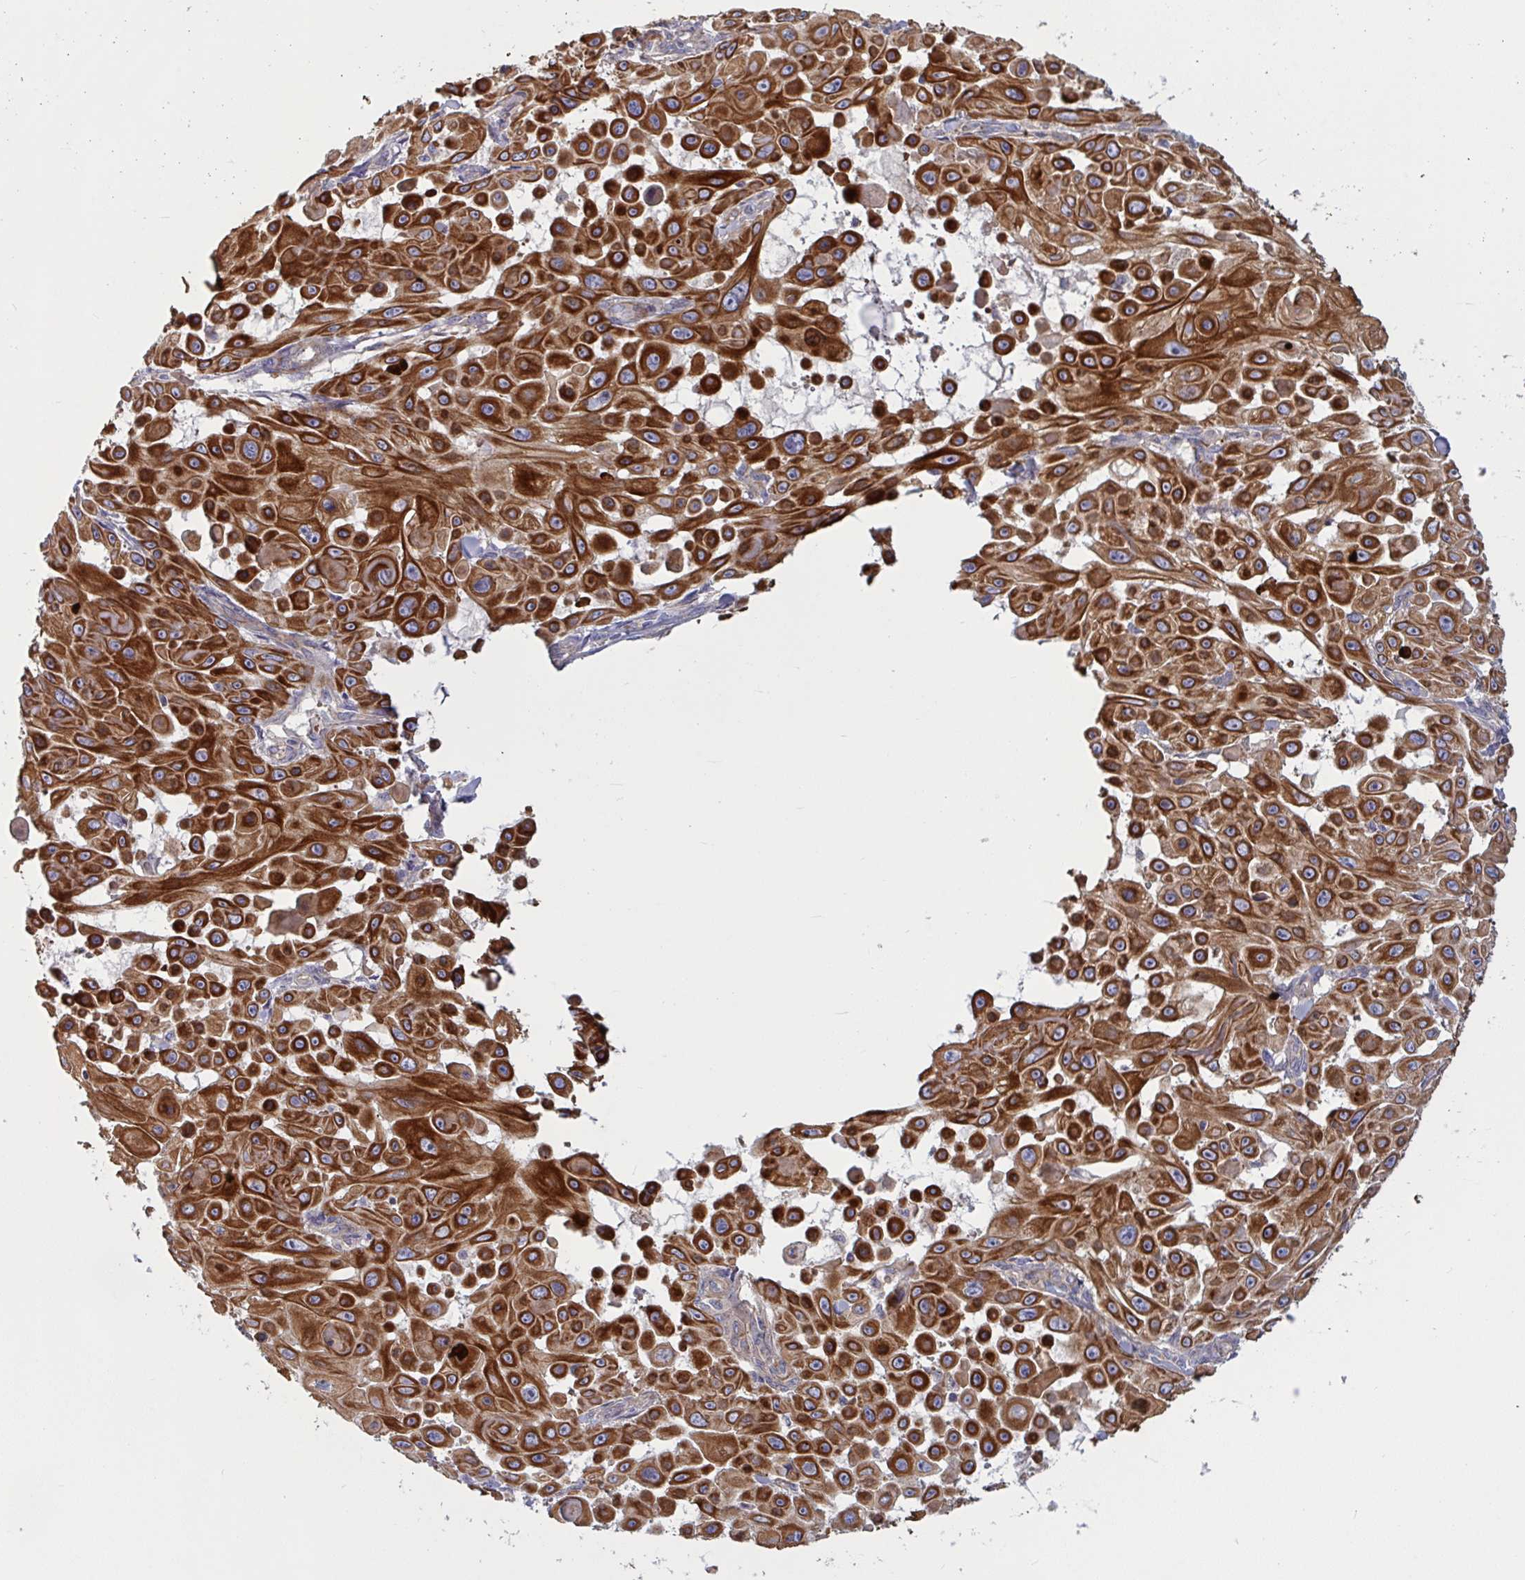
{"staining": {"intensity": "strong", "quantity": ">75%", "location": "cytoplasmic/membranous"}, "tissue": "skin cancer", "cell_type": "Tumor cells", "image_type": "cancer", "snomed": [{"axis": "morphology", "description": "Squamous cell carcinoma, NOS"}, {"axis": "topography", "description": "Skin"}], "caption": "Strong cytoplasmic/membranous protein staining is seen in about >75% of tumor cells in squamous cell carcinoma (skin).", "gene": "TANK", "patient": {"sex": "male", "age": 91}}